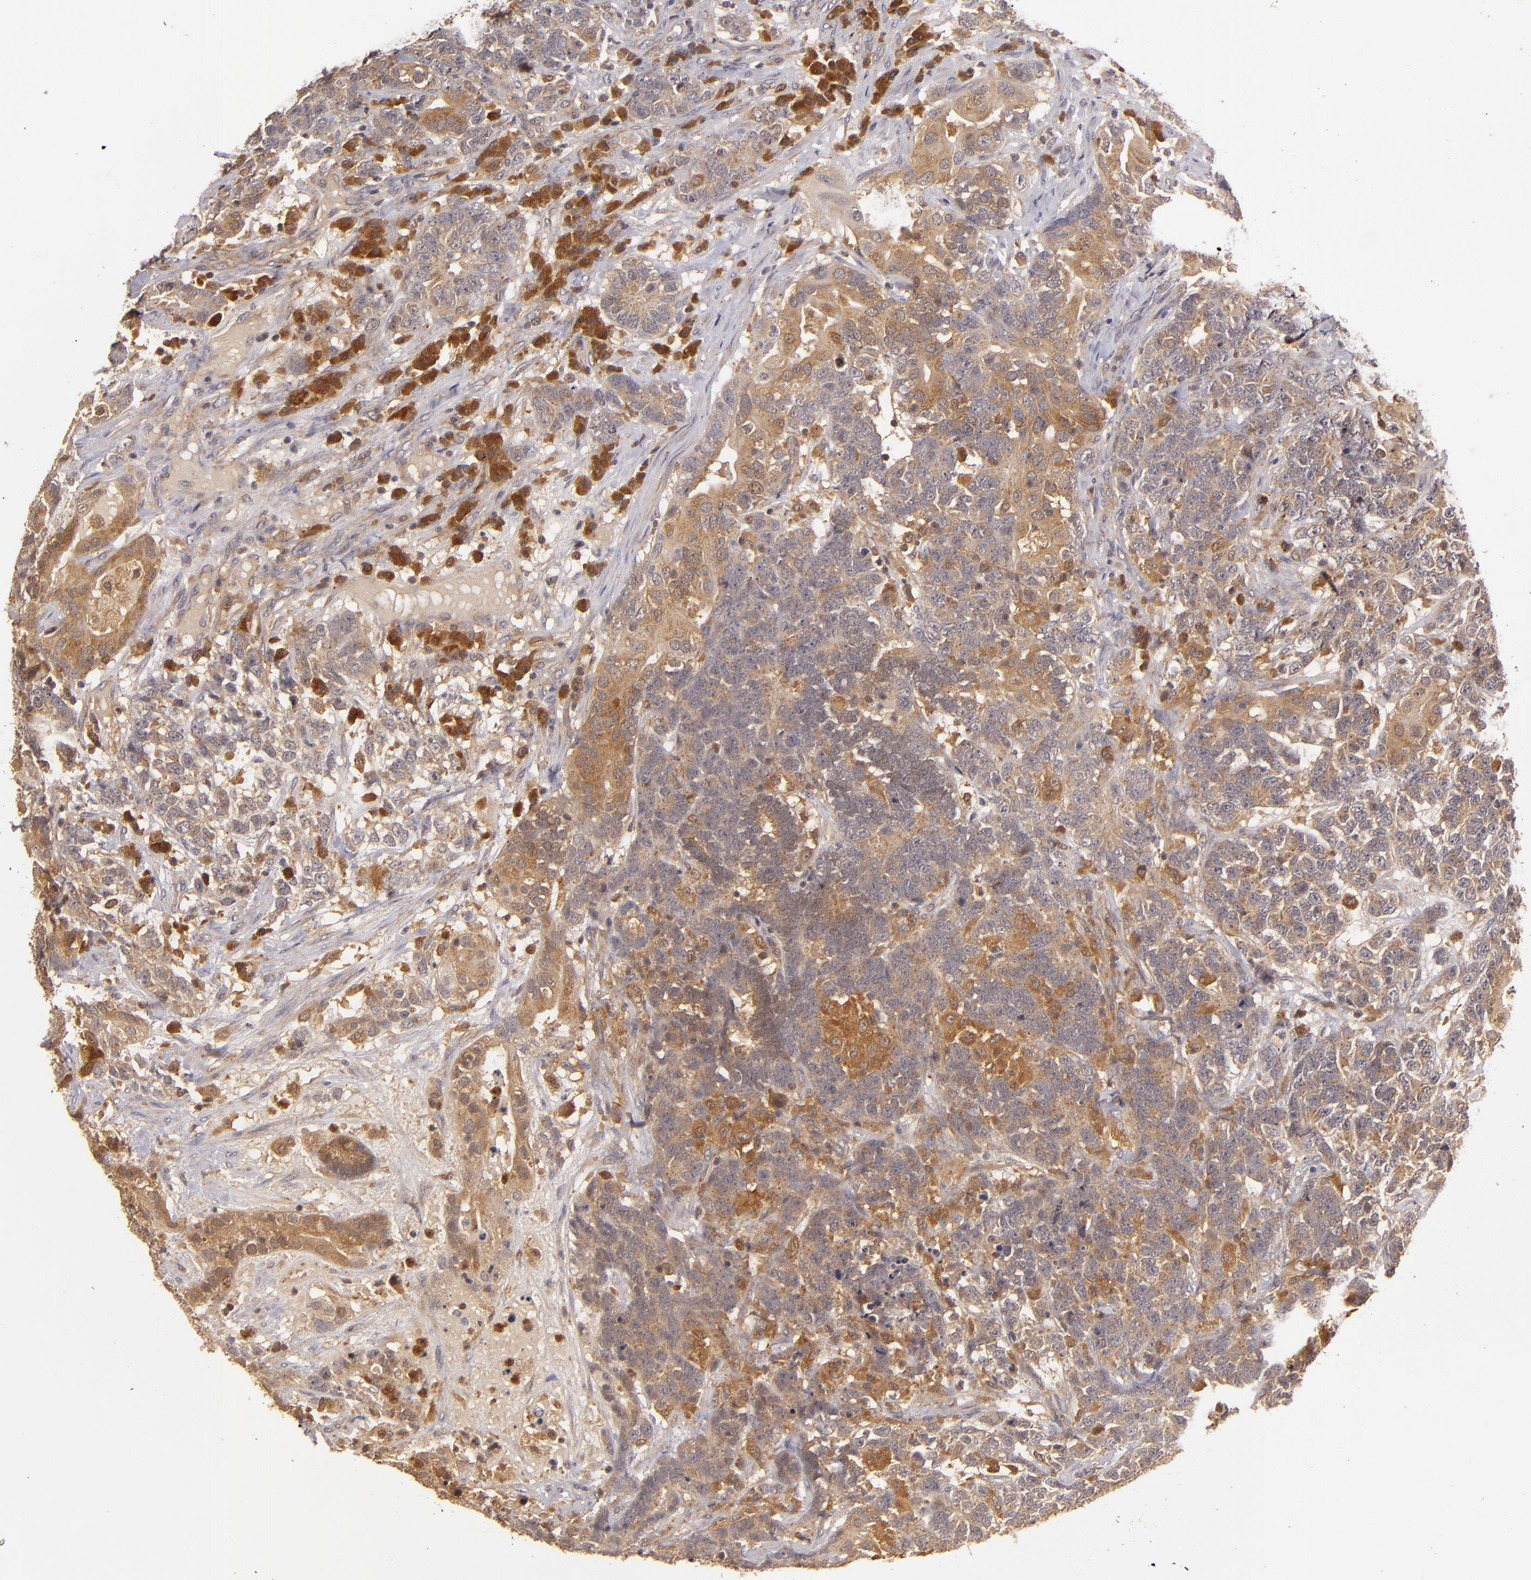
{"staining": {"intensity": "strong", "quantity": ">75%", "location": "cytoplasmic/membranous"}, "tissue": "testis cancer", "cell_type": "Tumor cells", "image_type": "cancer", "snomed": [{"axis": "morphology", "description": "Carcinoma, Embryonal, NOS"}, {"axis": "topography", "description": "Testis"}], "caption": "Testis cancer tissue displays strong cytoplasmic/membranous positivity in approximately >75% of tumor cells", "gene": "PRKCD", "patient": {"sex": "male", "age": 26}}